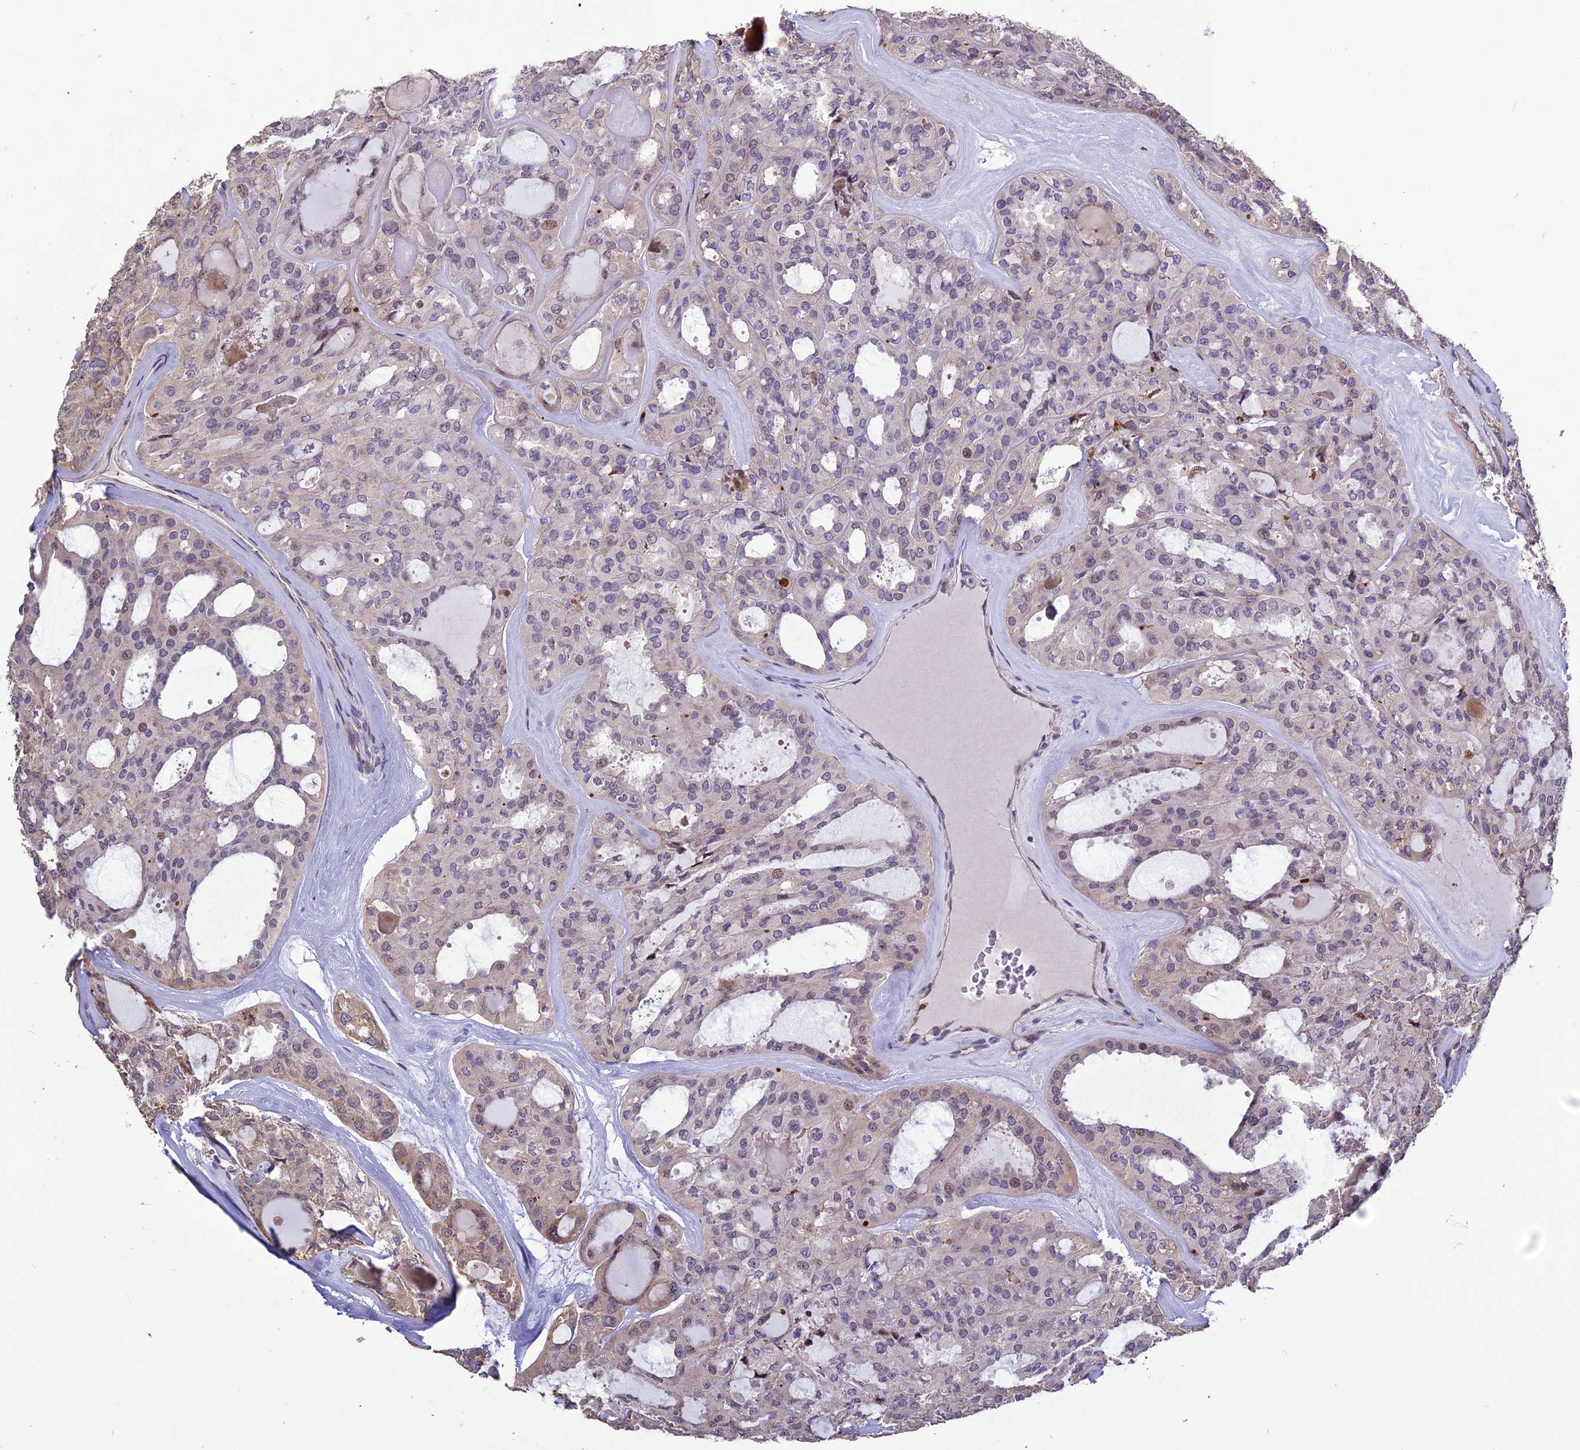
{"staining": {"intensity": "moderate", "quantity": "<25%", "location": "cytoplasmic/membranous,nuclear"}, "tissue": "thyroid cancer", "cell_type": "Tumor cells", "image_type": "cancer", "snomed": [{"axis": "morphology", "description": "Follicular adenoma carcinoma, NOS"}, {"axis": "topography", "description": "Thyroid gland"}], "caption": "Moderate cytoplasmic/membranous and nuclear staining for a protein is present in approximately <25% of tumor cells of thyroid cancer (follicular adenoma carcinoma) using immunohistochemistry.", "gene": "SPG21", "patient": {"sex": "male", "age": 75}}